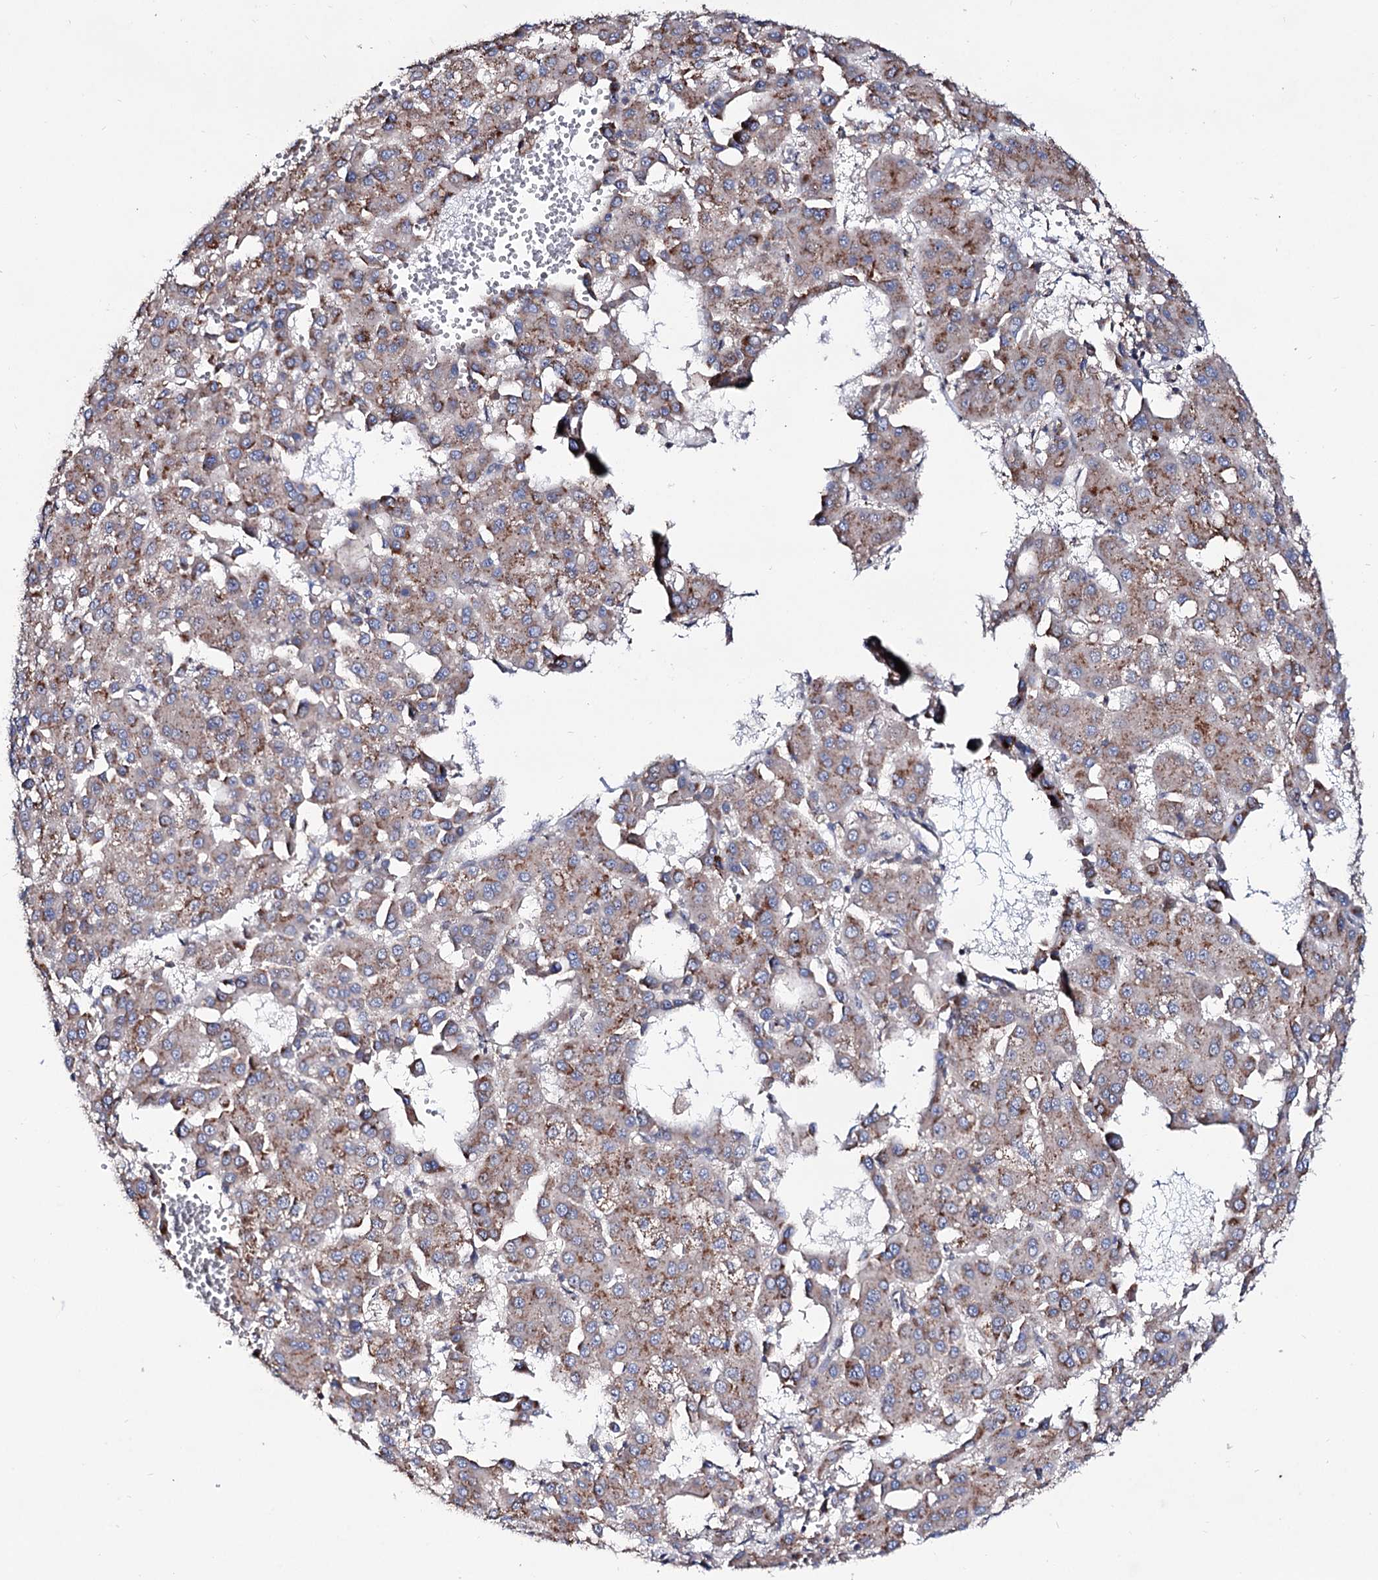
{"staining": {"intensity": "moderate", "quantity": "25%-75%", "location": "cytoplasmic/membranous"}, "tissue": "liver cancer", "cell_type": "Tumor cells", "image_type": "cancer", "snomed": [{"axis": "morphology", "description": "Carcinoma, Hepatocellular, NOS"}, {"axis": "topography", "description": "Liver"}], "caption": "This is a micrograph of immunohistochemistry (IHC) staining of liver cancer (hepatocellular carcinoma), which shows moderate staining in the cytoplasmic/membranous of tumor cells.", "gene": "SEC24A", "patient": {"sex": "male", "age": 47}}